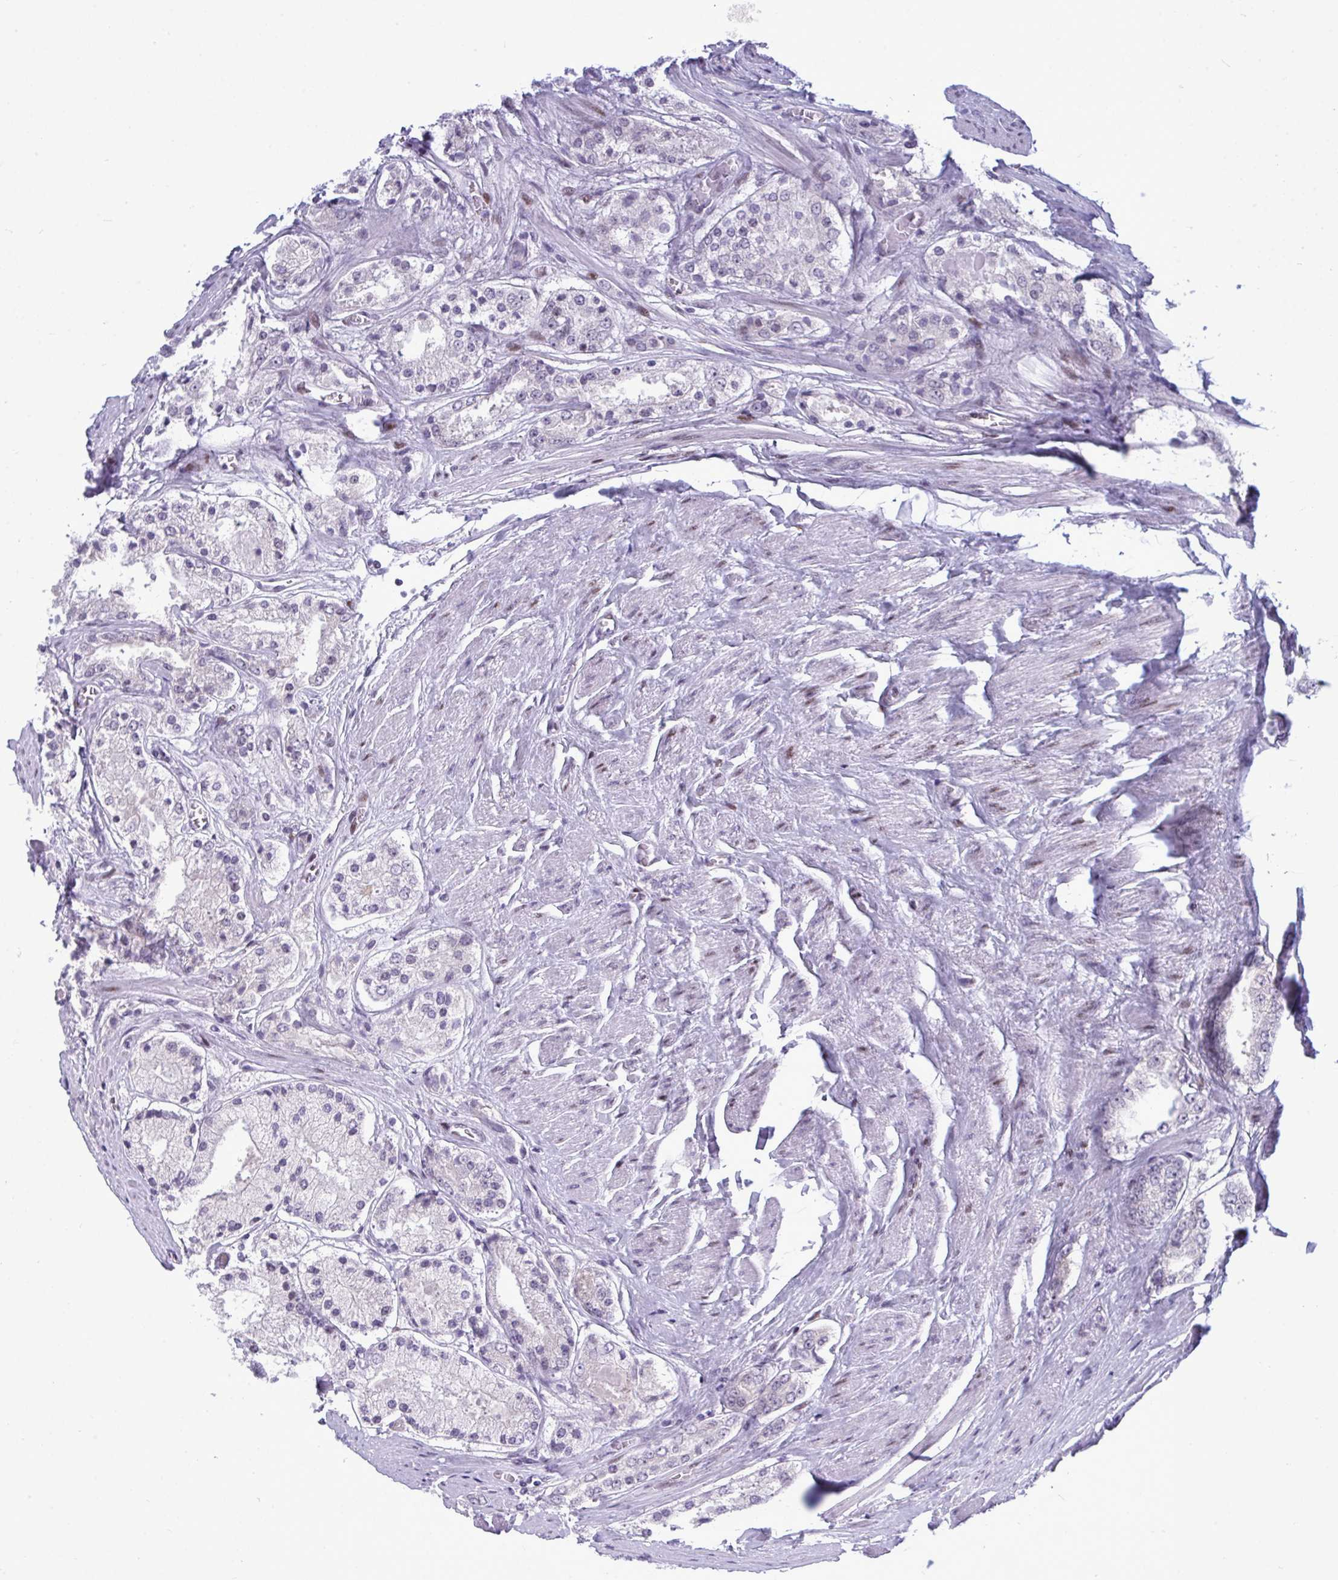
{"staining": {"intensity": "negative", "quantity": "none", "location": "none"}, "tissue": "prostate cancer", "cell_type": "Tumor cells", "image_type": "cancer", "snomed": [{"axis": "morphology", "description": "Adenocarcinoma, High grade"}, {"axis": "topography", "description": "Prostate"}], "caption": "DAB (3,3'-diaminobenzidine) immunohistochemical staining of prostate cancer exhibits no significant staining in tumor cells.", "gene": "TAB1", "patient": {"sex": "male", "age": 67}}